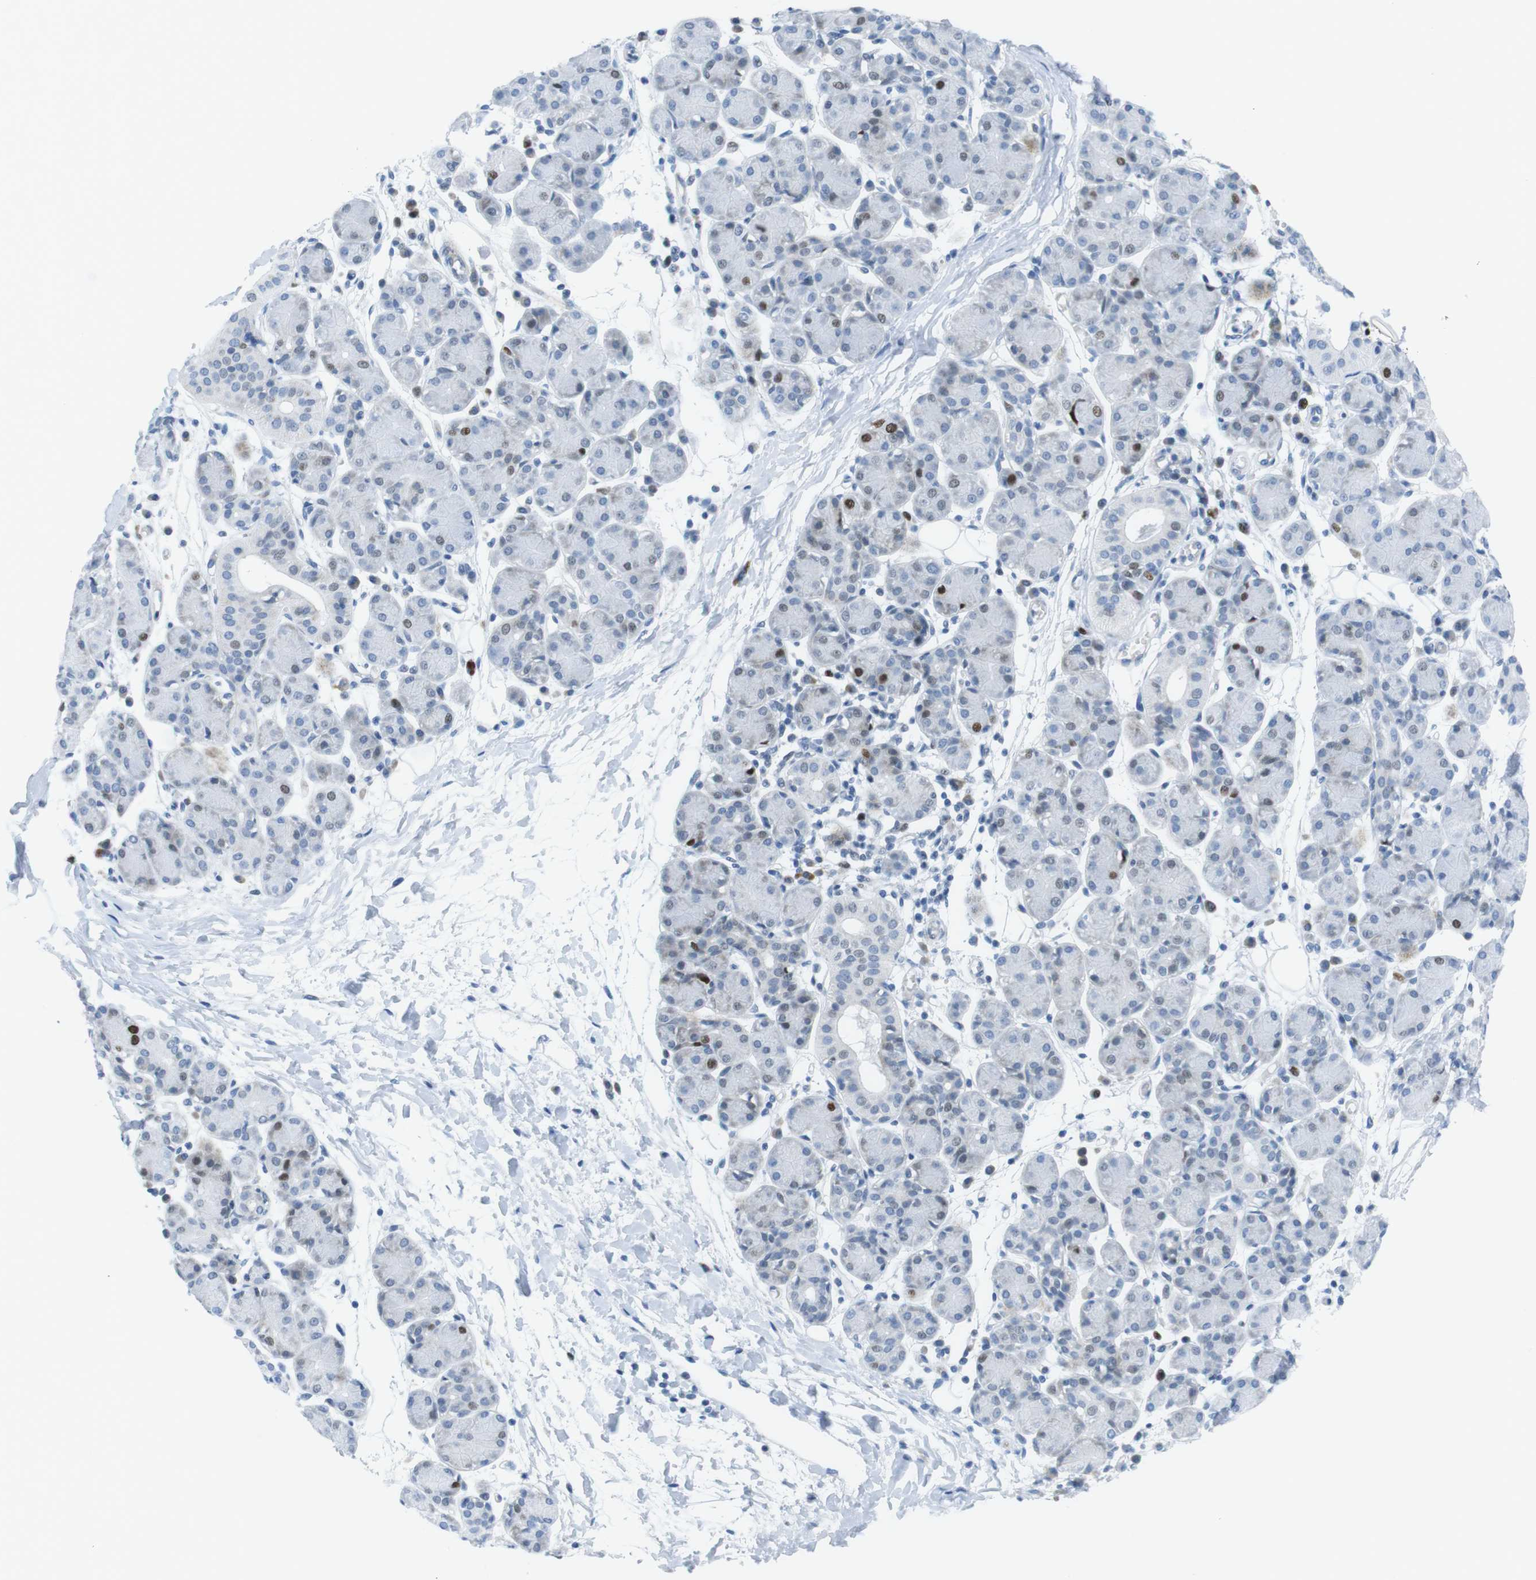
{"staining": {"intensity": "strong", "quantity": "<25%", "location": "nuclear"}, "tissue": "salivary gland", "cell_type": "Glandular cells", "image_type": "normal", "snomed": [{"axis": "morphology", "description": "Normal tissue, NOS"}, {"axis": "morphology", "description": "Inflammation, NOS"}, {"axis": "topography", "description": "Lymph node"}, {"axis": "topography", "description": "Salivary gland"}], "caption": "Immunohistochemistry (IHC) histopathology image of unremarkable salivary gland: salivary gland stained using IHC reveals medium levels of strong protein expression localized specifically in the nuclear of glandular cells, appearing as a nuclear brown color.", "gene": "CHAF1A", "patient": {"sex": "male", "age": 3}}